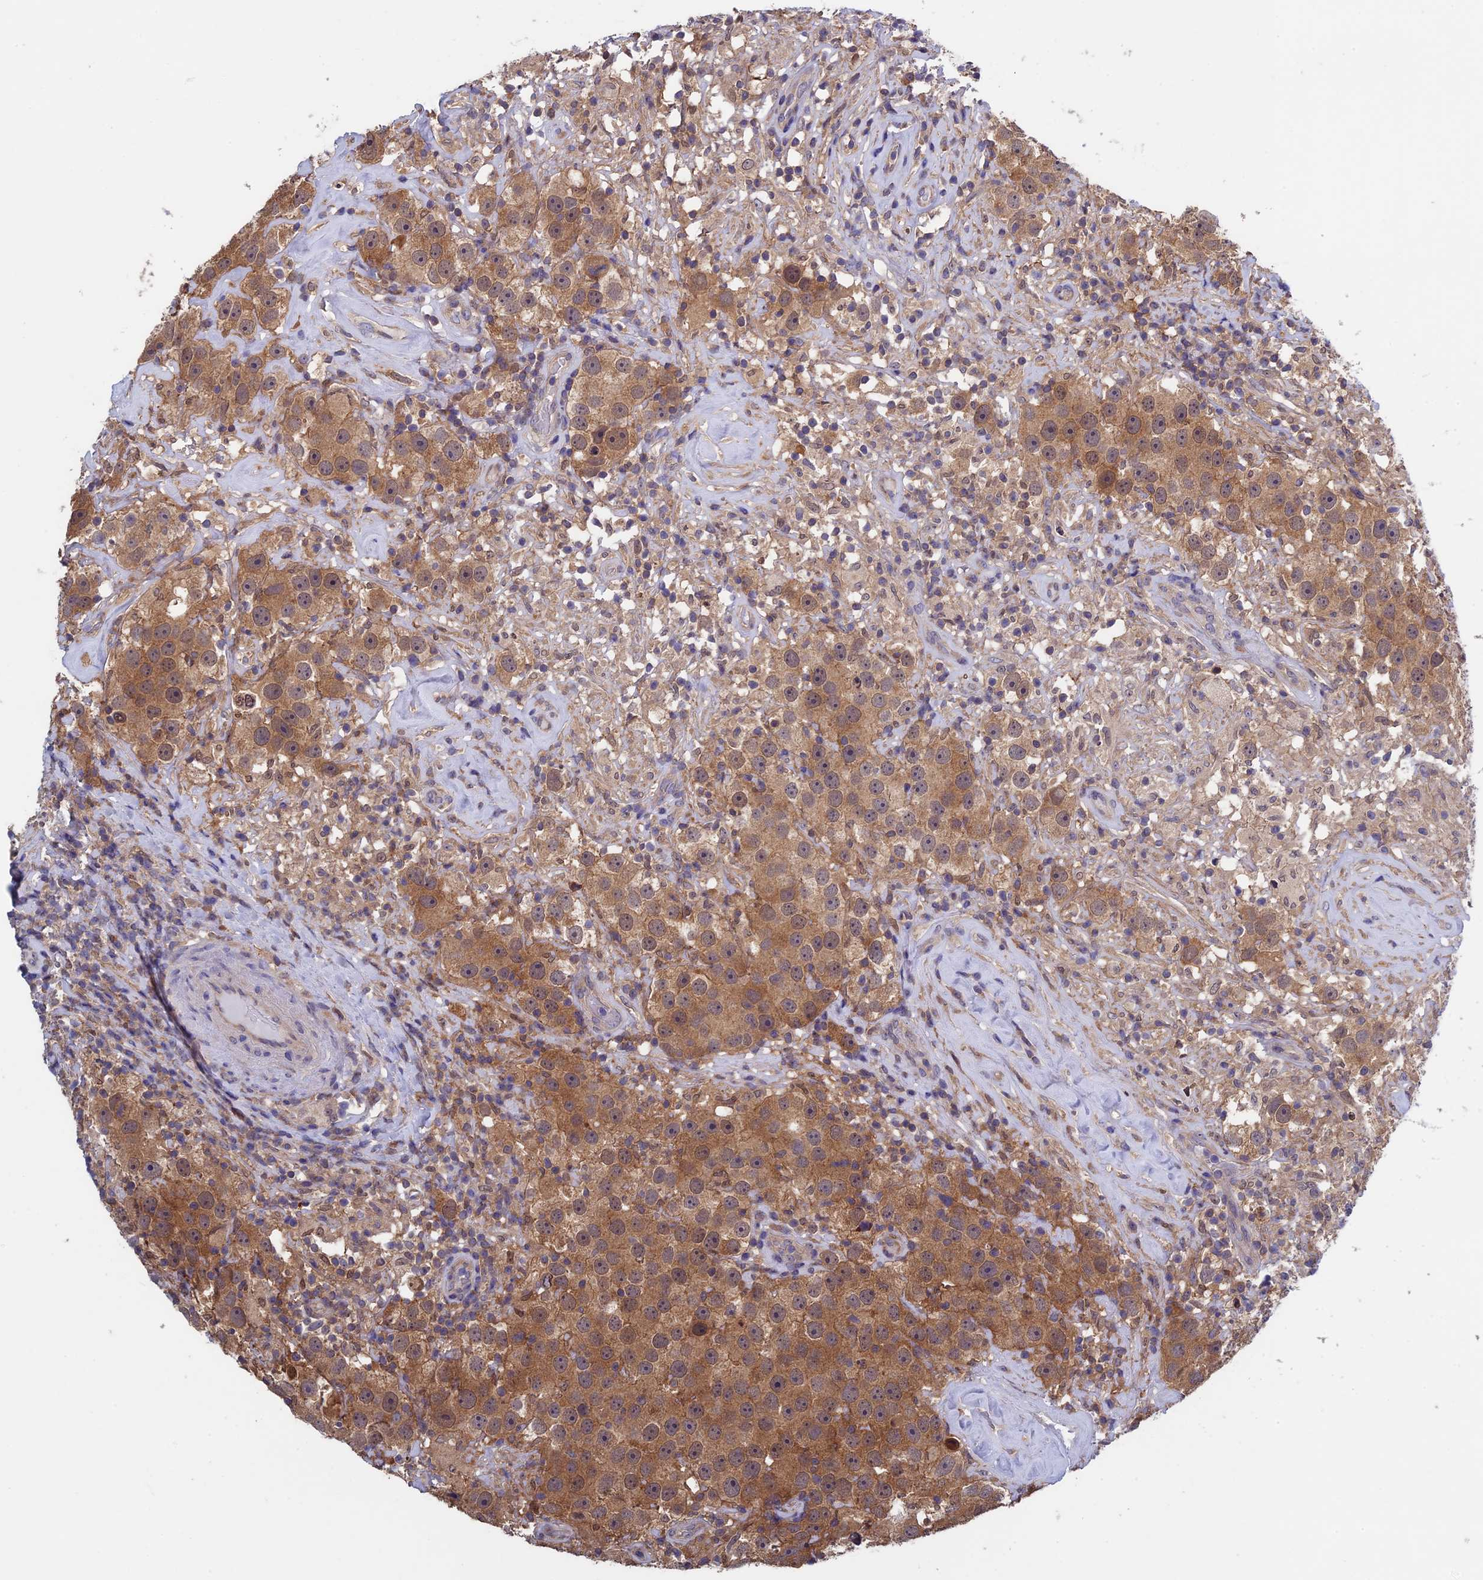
{"staining": {"intensity": "moderate", "quantity": ">75%", "location": "cytoplasmic/membranous"}, "tissue": "testis cancer", "cell_type": "Tumor cells", "image_type": "cancer", "snomed": [{"axis": "morphology", "description": "Seminoma, NOS"}, {"axis": "topography", "description": "Testis"}], "caption": "The image demonstrates a brown stain indicating the presence of a protein in the cytoplasmic/membranous of tumor cells in testis cancer.", "gene": "LCMT1", "patient": {"sex": "male", "age": 49}}